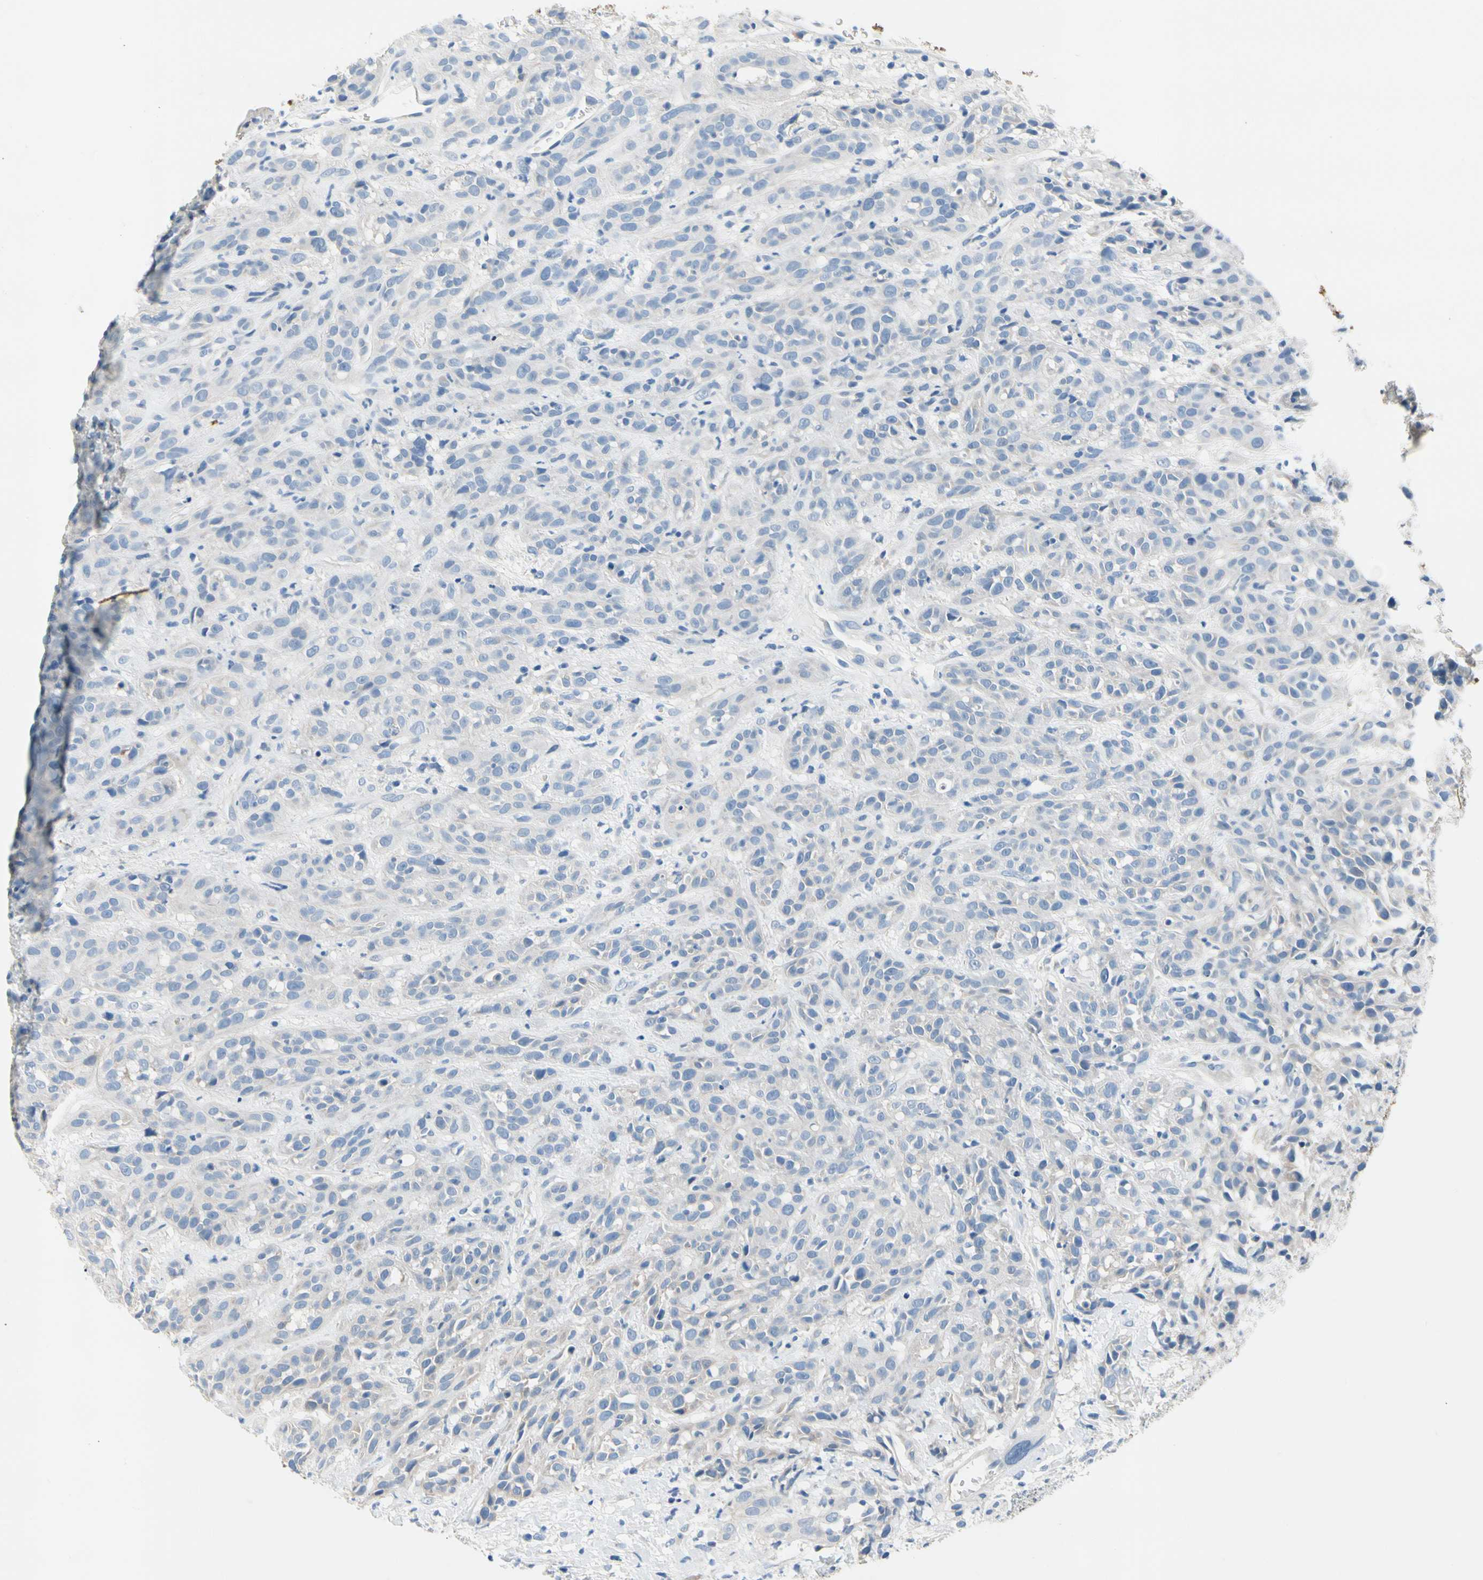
{"staining": {"intensity": "negative", "quantity": "none", "location": "none"}, "tissue": "head and neck cancer", "cell_type": "Tumor cells", "image_type": "cancer", "snomed": [{"axis": "morphology", "description": "Normal tissue, NOS"}, {"axis": "morphology", "description": "Squamous cell carcinoma, NOS"}, {"axis": "topography", "description": "Cartilage tissue"}, {"axis": "topography", "description": "Head-Neck"}], "caption": "The immunohistochemistry (IHC) micrograph has no significant expression in tumor cells of head and neck cancer (squamous cell carcinoma) tissue.", "gene": "CA14", "patient": {"sex": "male", "age": 62}}